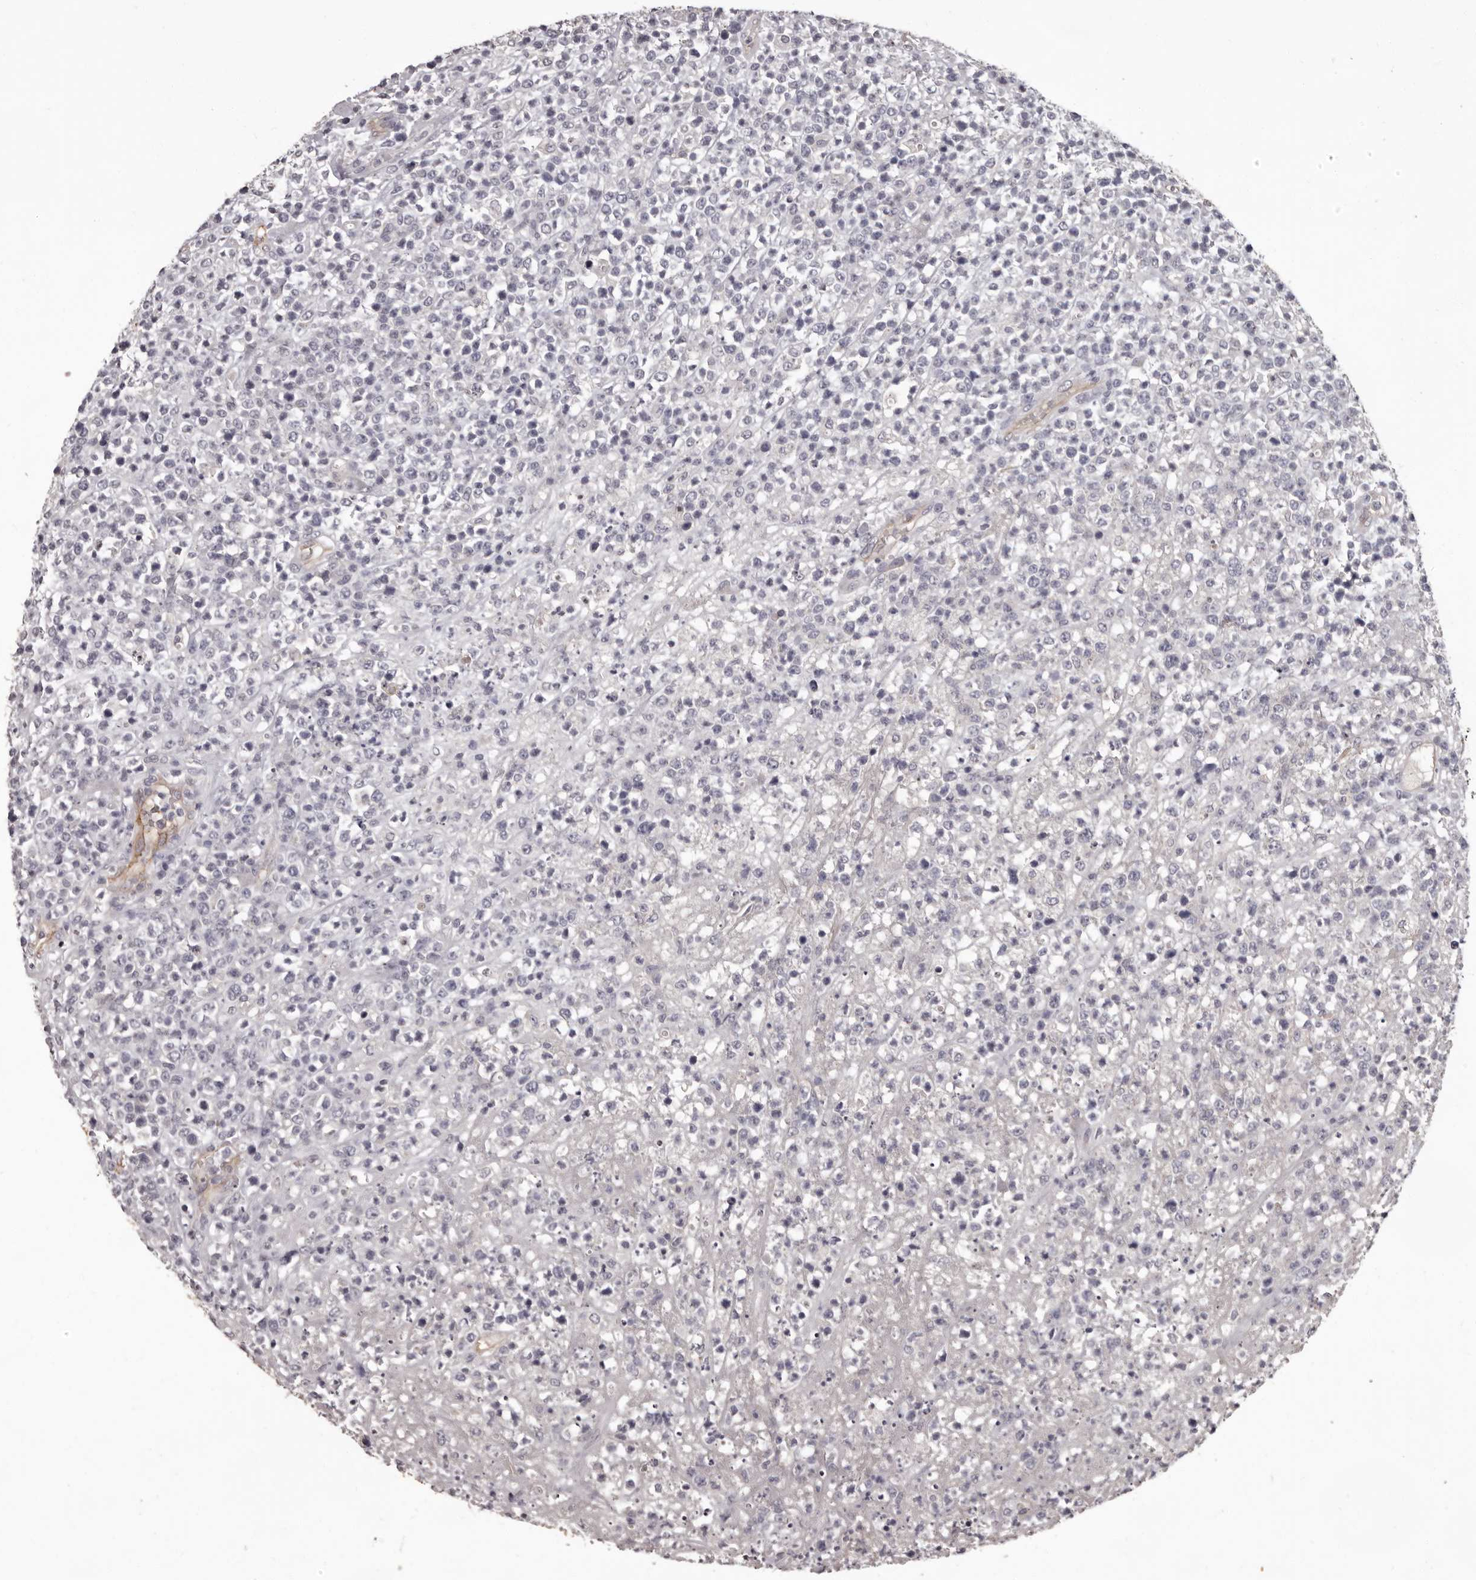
{"staining": {"intensity": "negative", "quantity": "none", "location": "none"}, "tissue": "lymphoma", "cell_type": "Tumor cells", "image_type": "cancer", "snomed": [{"axis": "morphology", "description": "Malignant lymphoma, non-Hodgkin's type, High grade"}, {"axis": "topography", "description": "Colon"}], "caption": "Immunohistochemical staining of lymphoma displays no significant positivity in tumor cells.", "gene": "GPR78", "patient": {"sex": "female", "age": 53}}